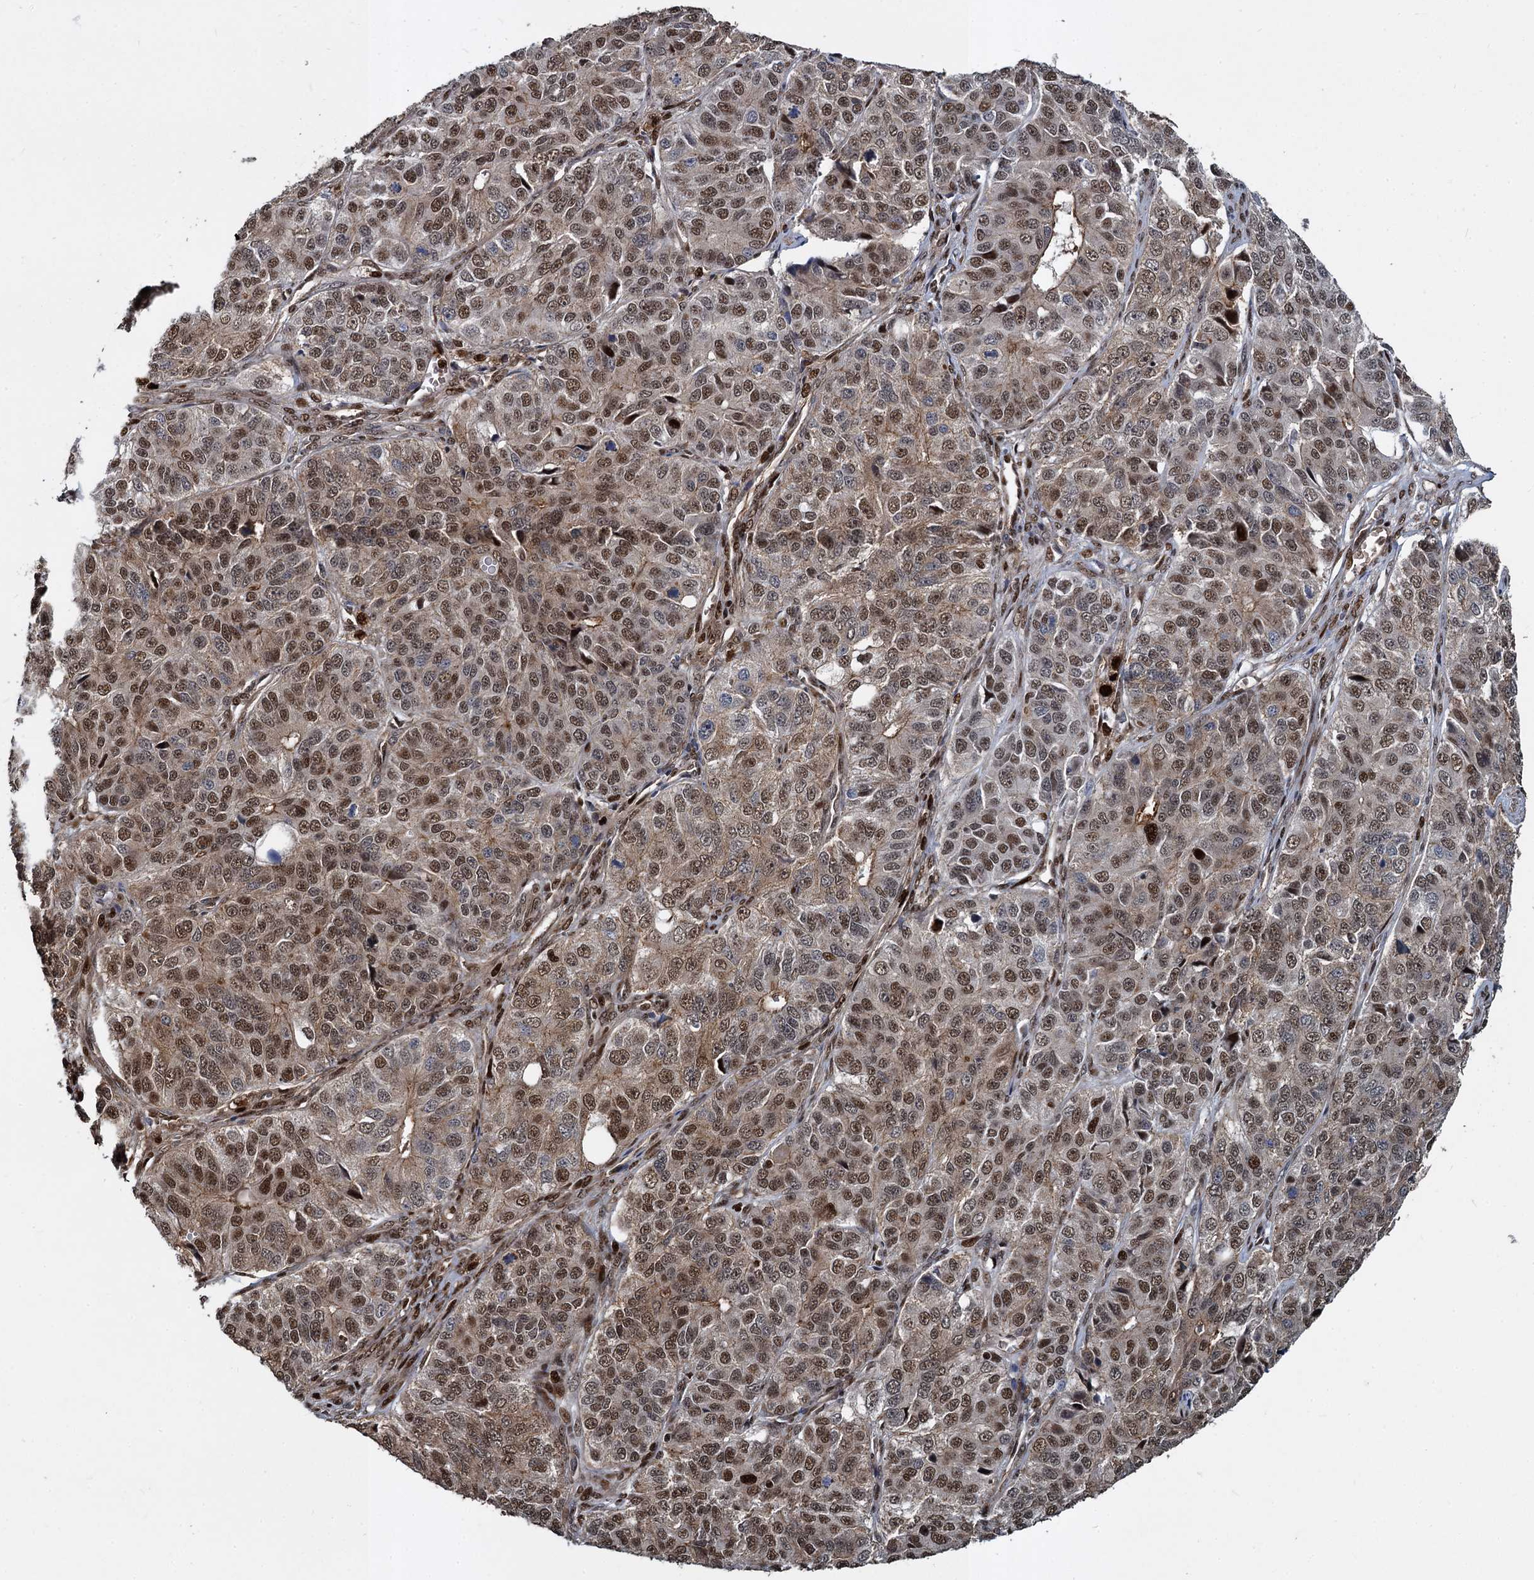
{"staining": {"intensity": "moderate", "quantity": ">75%", "location": "cytoplasmic/membranous,nuclear"}, "tissue": "ovarian cancer", "cell_type": "Tumor cells", "image_type": "cancer", "snomed": [{"axis": "morphology", "description": "Carcinoma, endometroid"}, {"axis": "topography", "description": "Ovary"}], "caption": "IHC micrograph of neoplastic tissue: human ovarian cancer stained using IHC shows medium levels of moderate protein expression localized specifically in the cytoplasmic/membranous and nuclear of tumor cells, appearing as a cytoplasmic/membranous and nuclear brown color.", "gene": "ANKRD49", "patient": {"sex": "female", "age": 51}}